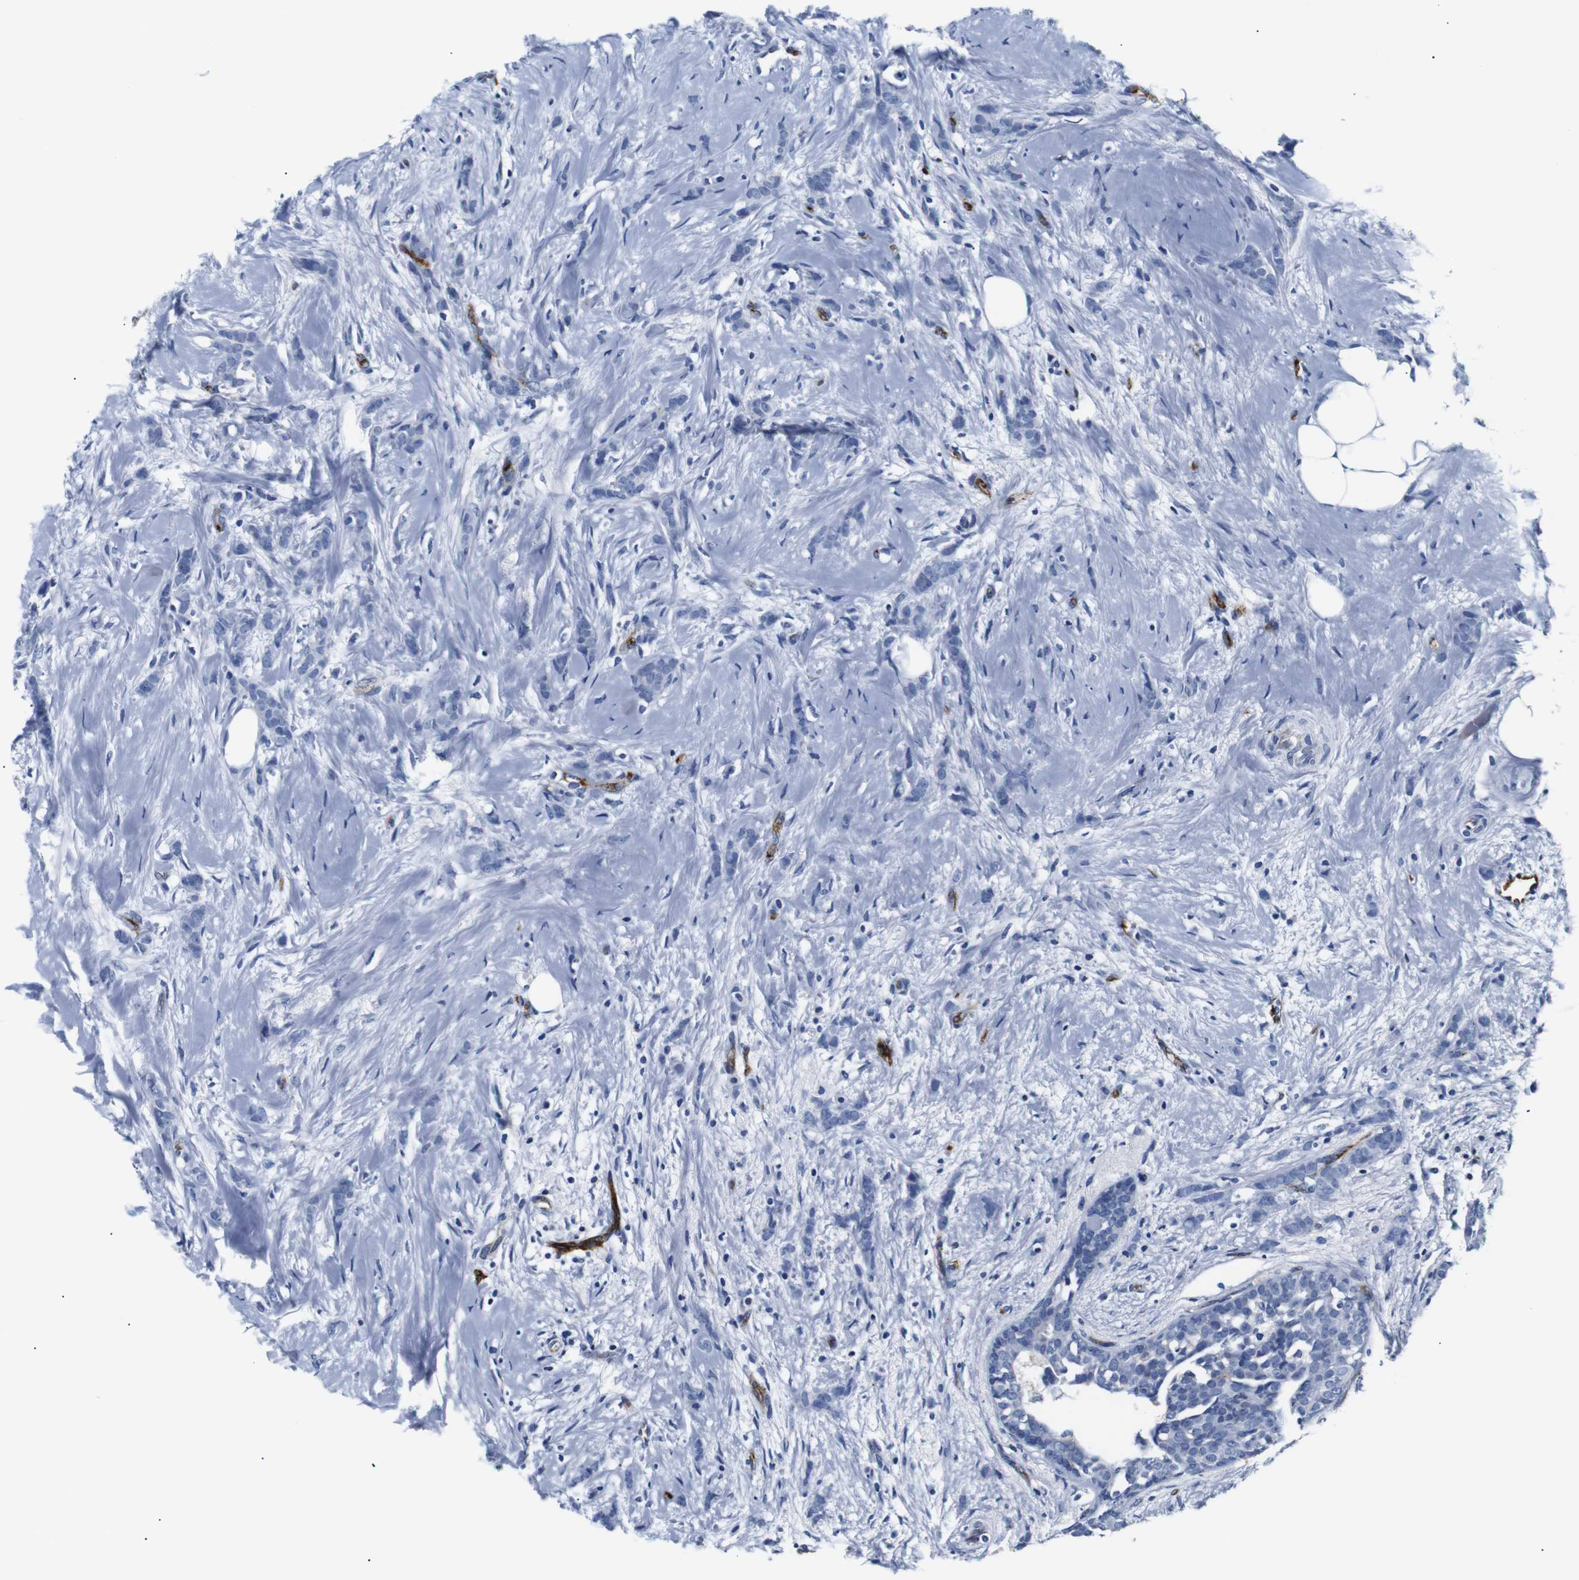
{"staining": {"intensity": "negative", "quantity": "none", "location": "none"}, "tissue": "breast cancer", "cell_type": "Tumor cells", "image_type": "cancer", "snomed": [{"axis": "morphology", "description": "Lobular carcinoma, in situ"}, {"axis": "morphology", "description": "Lobular carcinoma"}, {"axis": "topography", "description": "Breast"}], "caption": "An image of human lobular carcinoma (breast) is negative for staining in tumor cells.", "gene": "MUC4", "patient": {"sex": "female", "age": 41}}